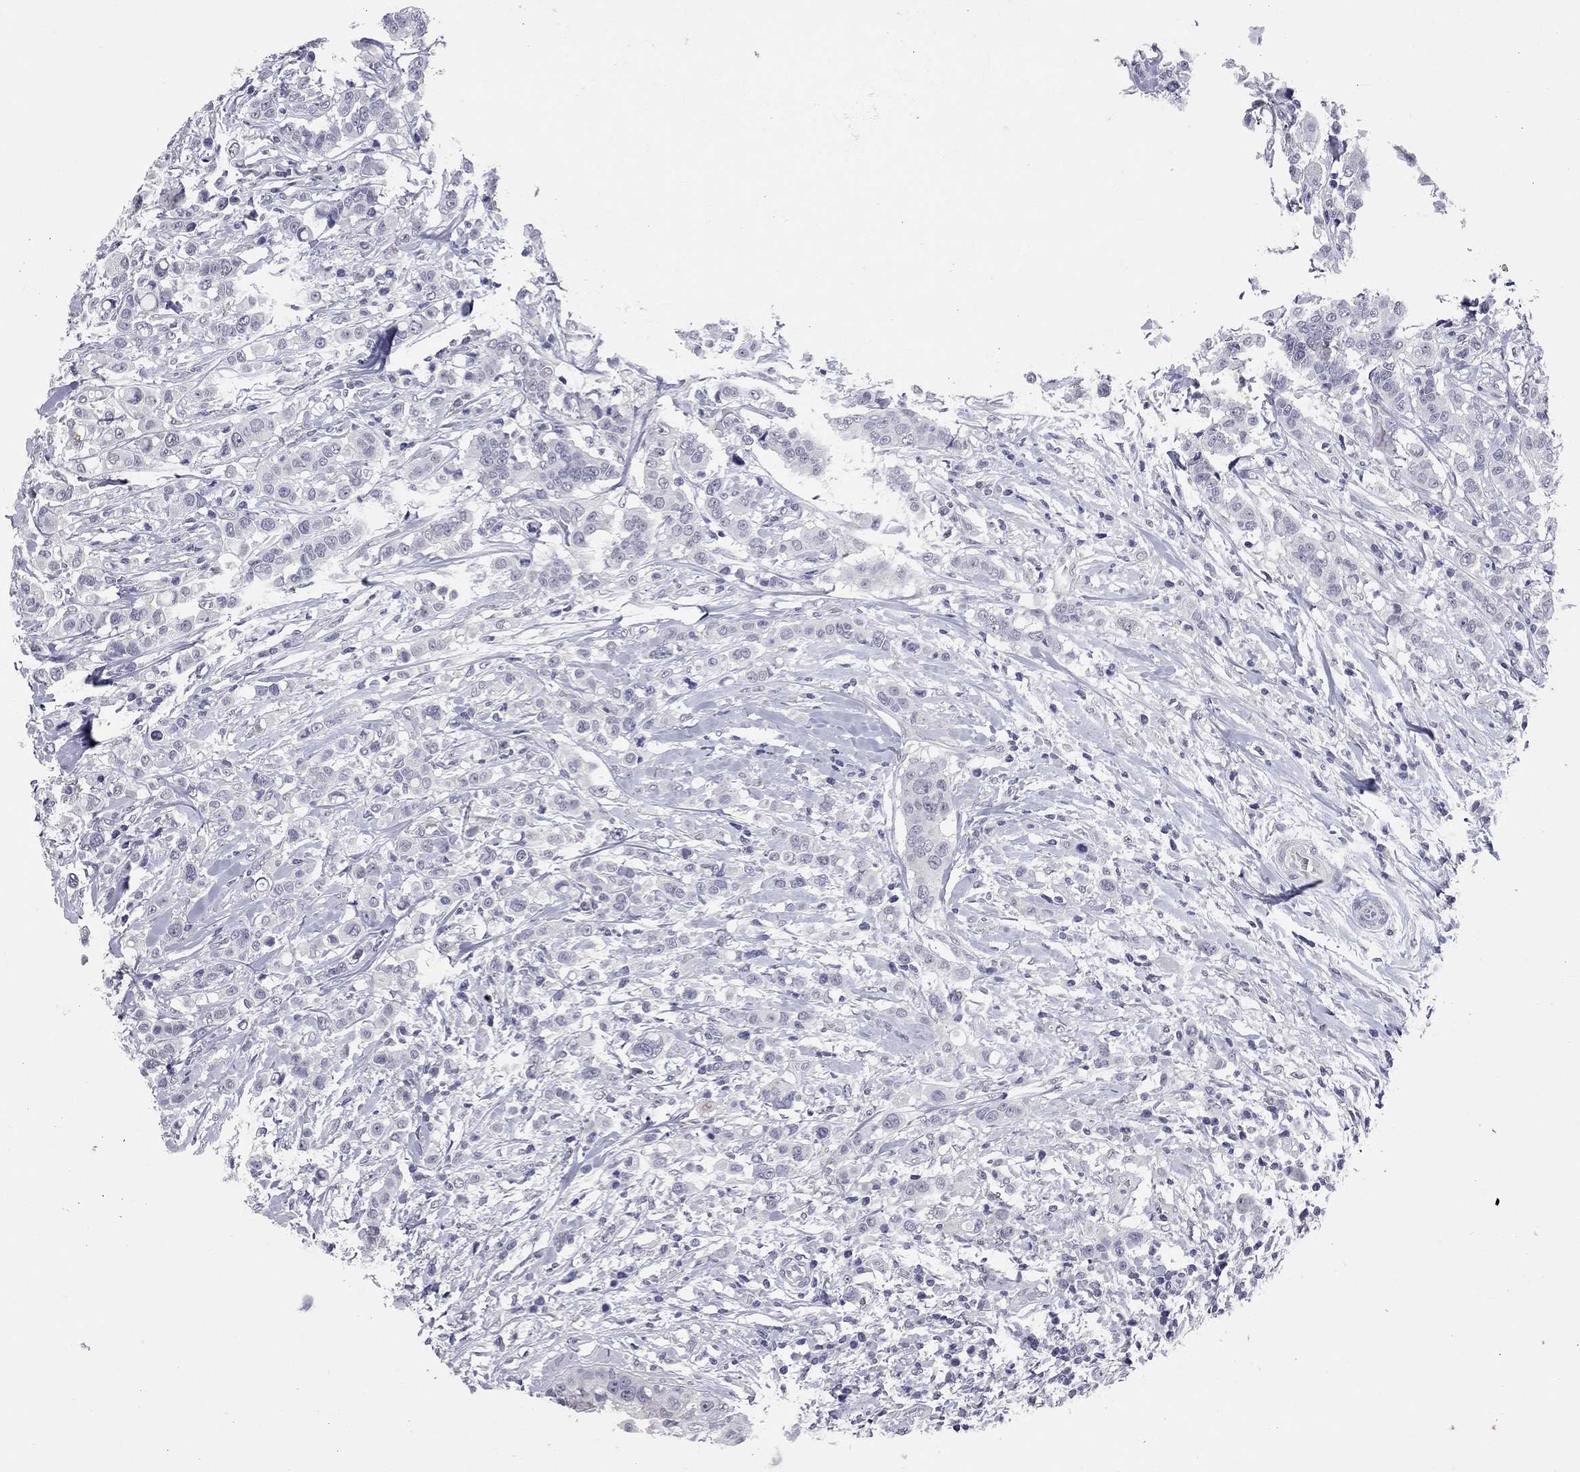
{"staining": {"intensity": "negative", "quantity": "none", "location": "none"}, "tissue": "breast cancer", "cell_type": "Tumor cells", "image_type": "cancer", "snomed": [{"axis": "morphology", "description": "Duct carcinoma"}, {"axis": "topography", "description": "Breast"}], "caption": "There is no significant expression in tumor cells of breast cancer (infiltrating ductal carcinoma). (Brightfield microscopy of DAB immunohistochemistry at high magnification).", "gene": "SHOC2", "patient": {"sex": "female", "age": 27}}